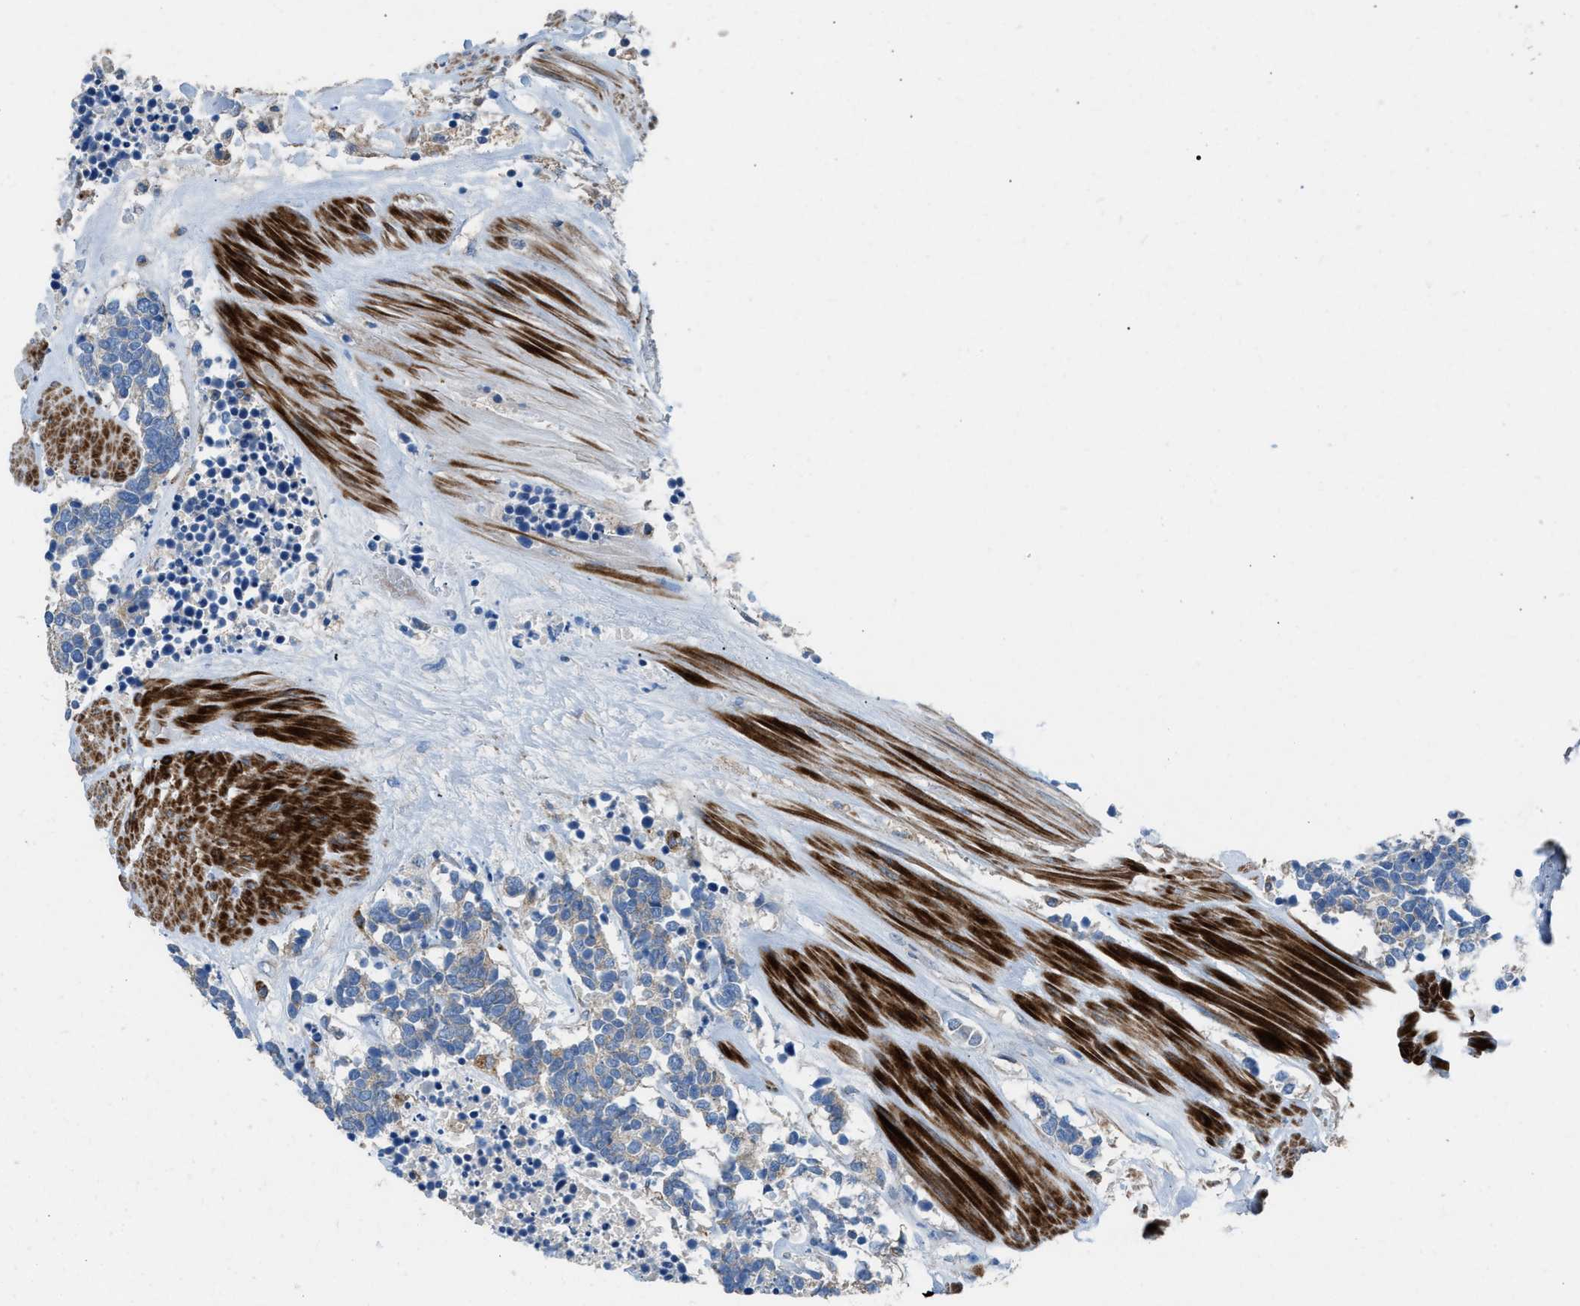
{"staining": {"intensity": "negative", "quantity": "none", "location": "none"}, "tissue": "carcinoid", "cell_type": "Tumor cells", "image_type": "cancer", "snomed": [{"axis": "morphology", "description": "Carcinoma, NOS"}, {"axis": "morphology", "description": "Carcinoid, malignant, NOS"}, {"axis": "topography", "description": "Urinary bladder"}], "caption": "Micrograph shows no protein positivity in tumor cells of carcinoid (malignant) tissue.", "gene": "AOAH", "patient": {"sex": "male", "age": 57}}